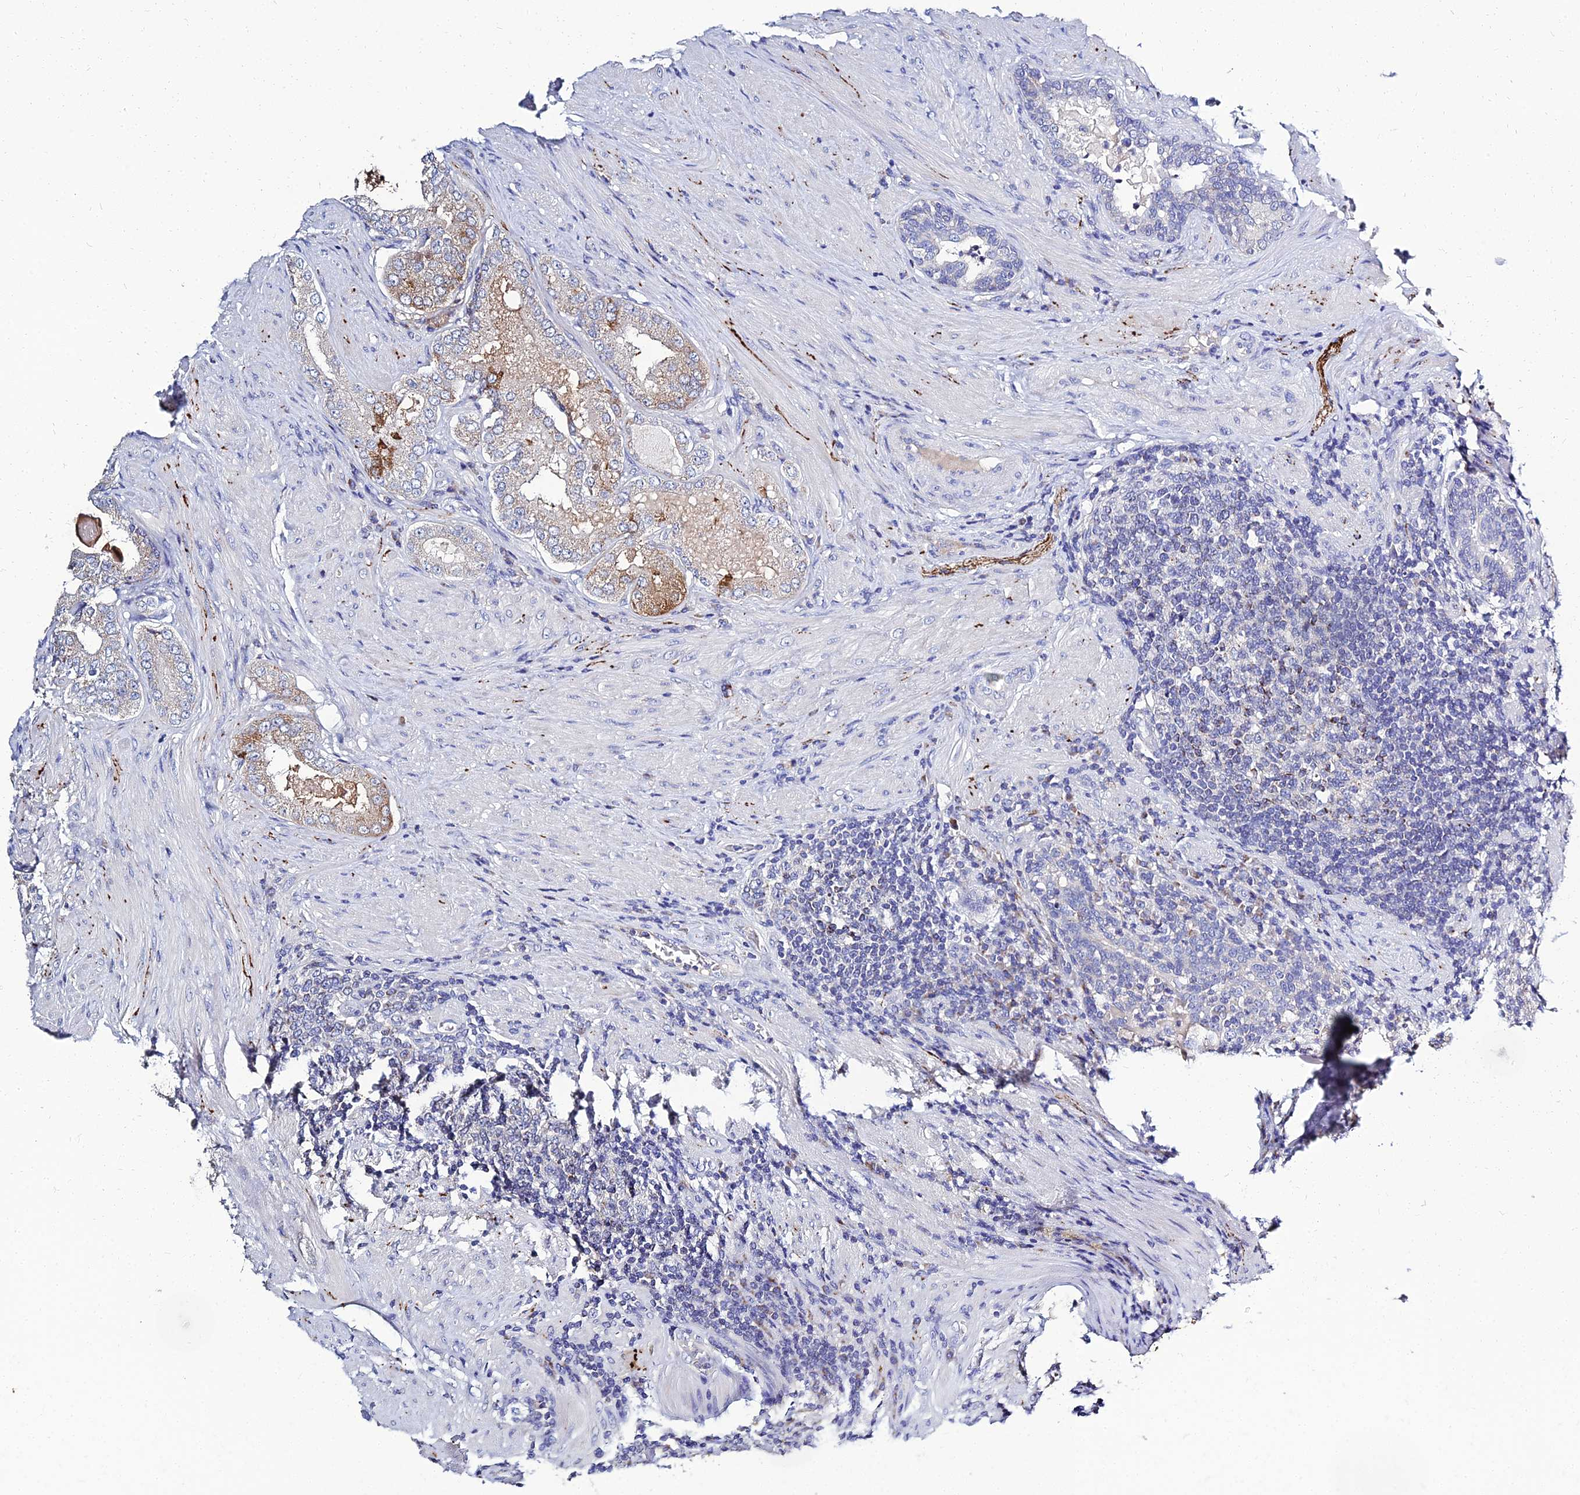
{"staining": {"intensity": "moderate", "quantity": "<25%", "location": "cytoplasmic/membranous"}, "tissue": "prostate cancer", "cell_type": "Tumor cells", "image_type": "cancer", "snomed": [{"axis": "morphology", "description": "Adenocarcinoma, Low grade"}, {"axis": "topography", "description": "Prostate"}], "caption": "Protein analysis of prostate adenocarcinoma (low-grade) tissue reveals moderate cytoplasmic/membranous expression in approximately <25% of tumor cells. The staining is performed using DAB (3,3'-diaminobenzidine) brown chromogen to label protein expression. The nuclei are counter-stained blue using hematoxylin.", "gene": "NPY", "patient": {"sex": "male", "age": 68}}